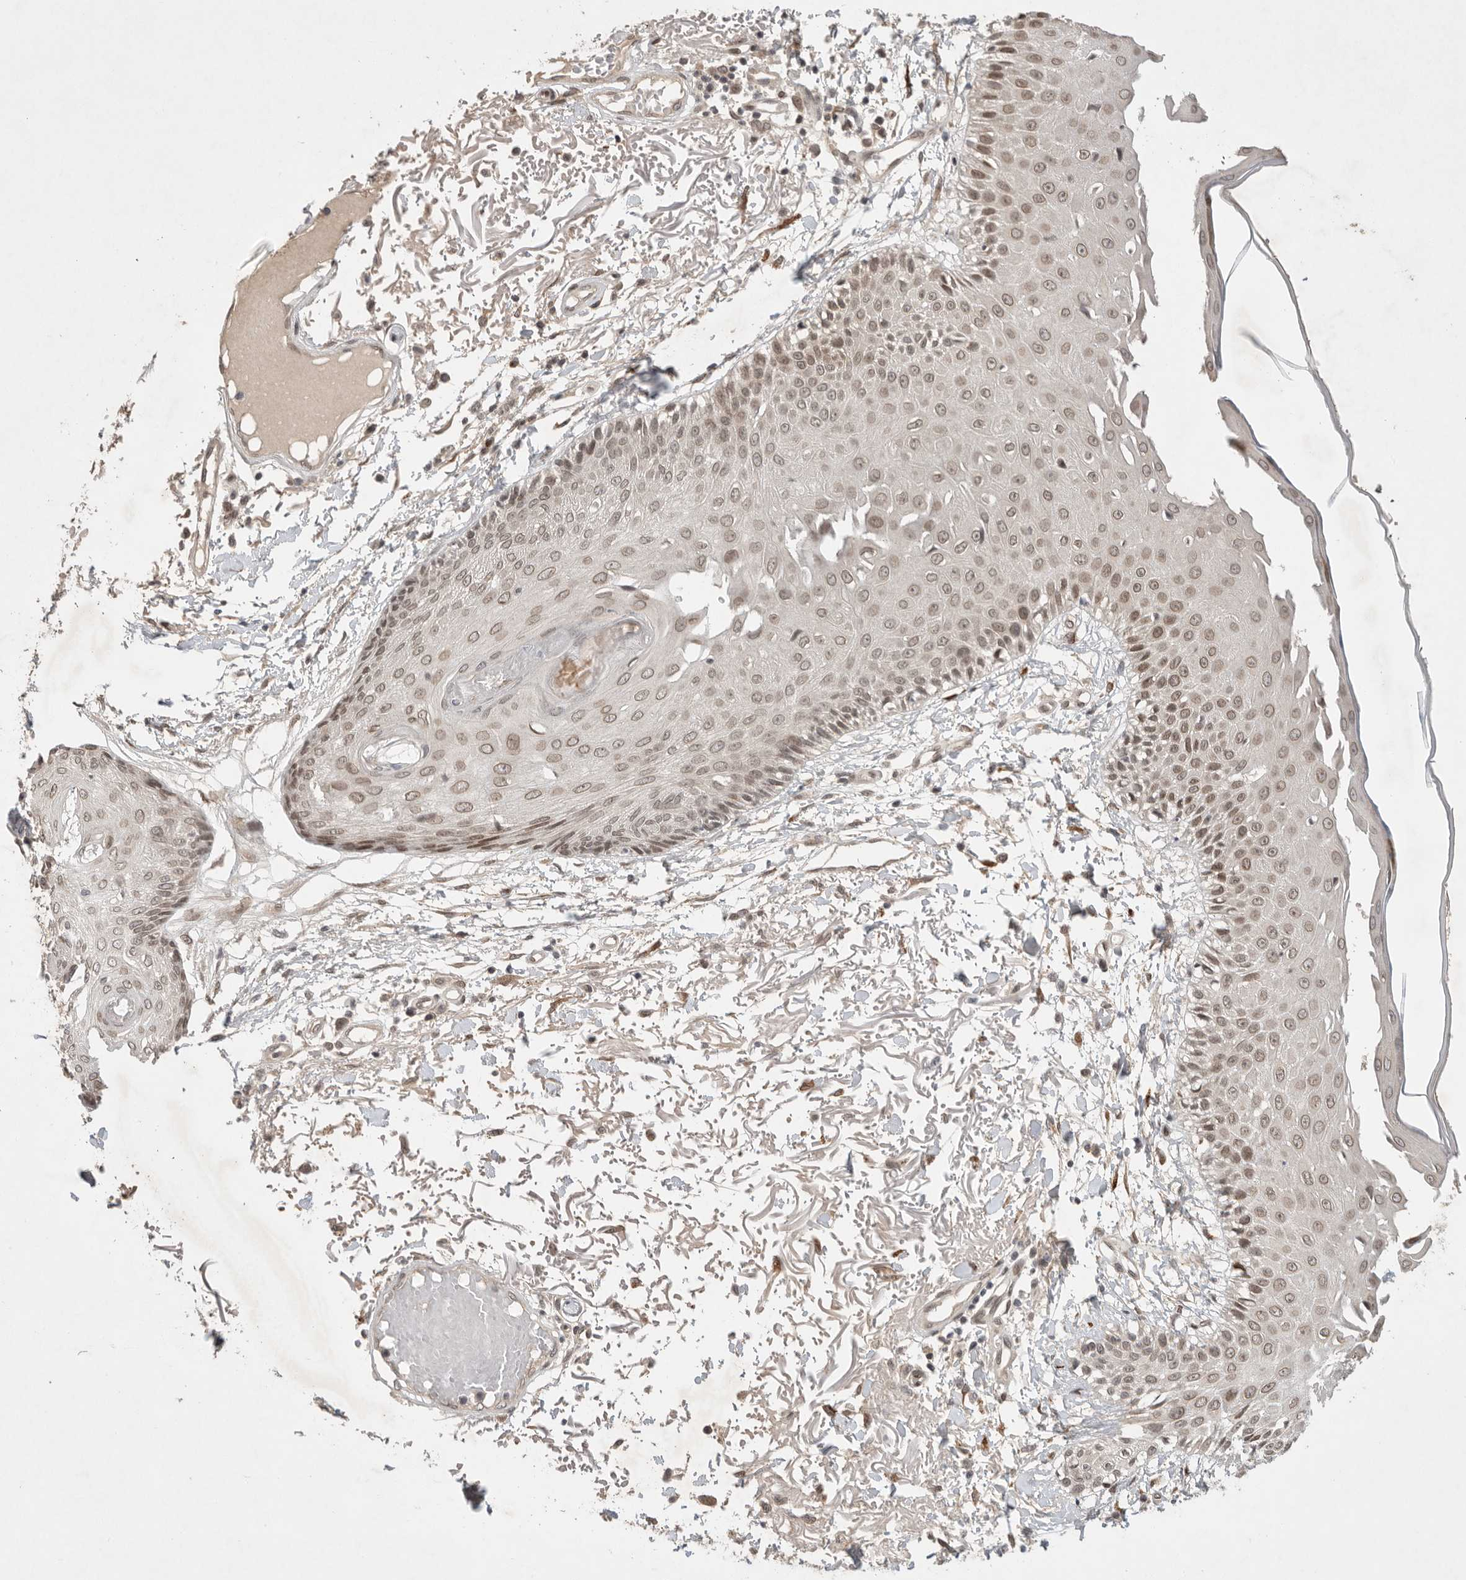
{"staining": {"intensity": "moderate", "quantity": ">75%", "location": "cytoplasmic/membranous,nuclear"}, "tissue": "skin", "cell_type": "Fibroblasts", "image_type": "normal", "snomed": [{"axis": "morphology", "description": "Normal tissue, NOS"}, {"axis": "morphology", "description": "Squamous cell carcinoma, NOS"}, {"axis": "topography", "description": "Skin"}, {"axis": "topography", "description": "Peripheral nerve tissue"}], "caption": "Brown immunohistochemical staining in benign human skin reveals moderate cytoplasmic/membranous,nuclear positivity in about >75% of fibroblasts.", "gene": "LEMD3", "patient": {"sex": "male", "age": 83}}